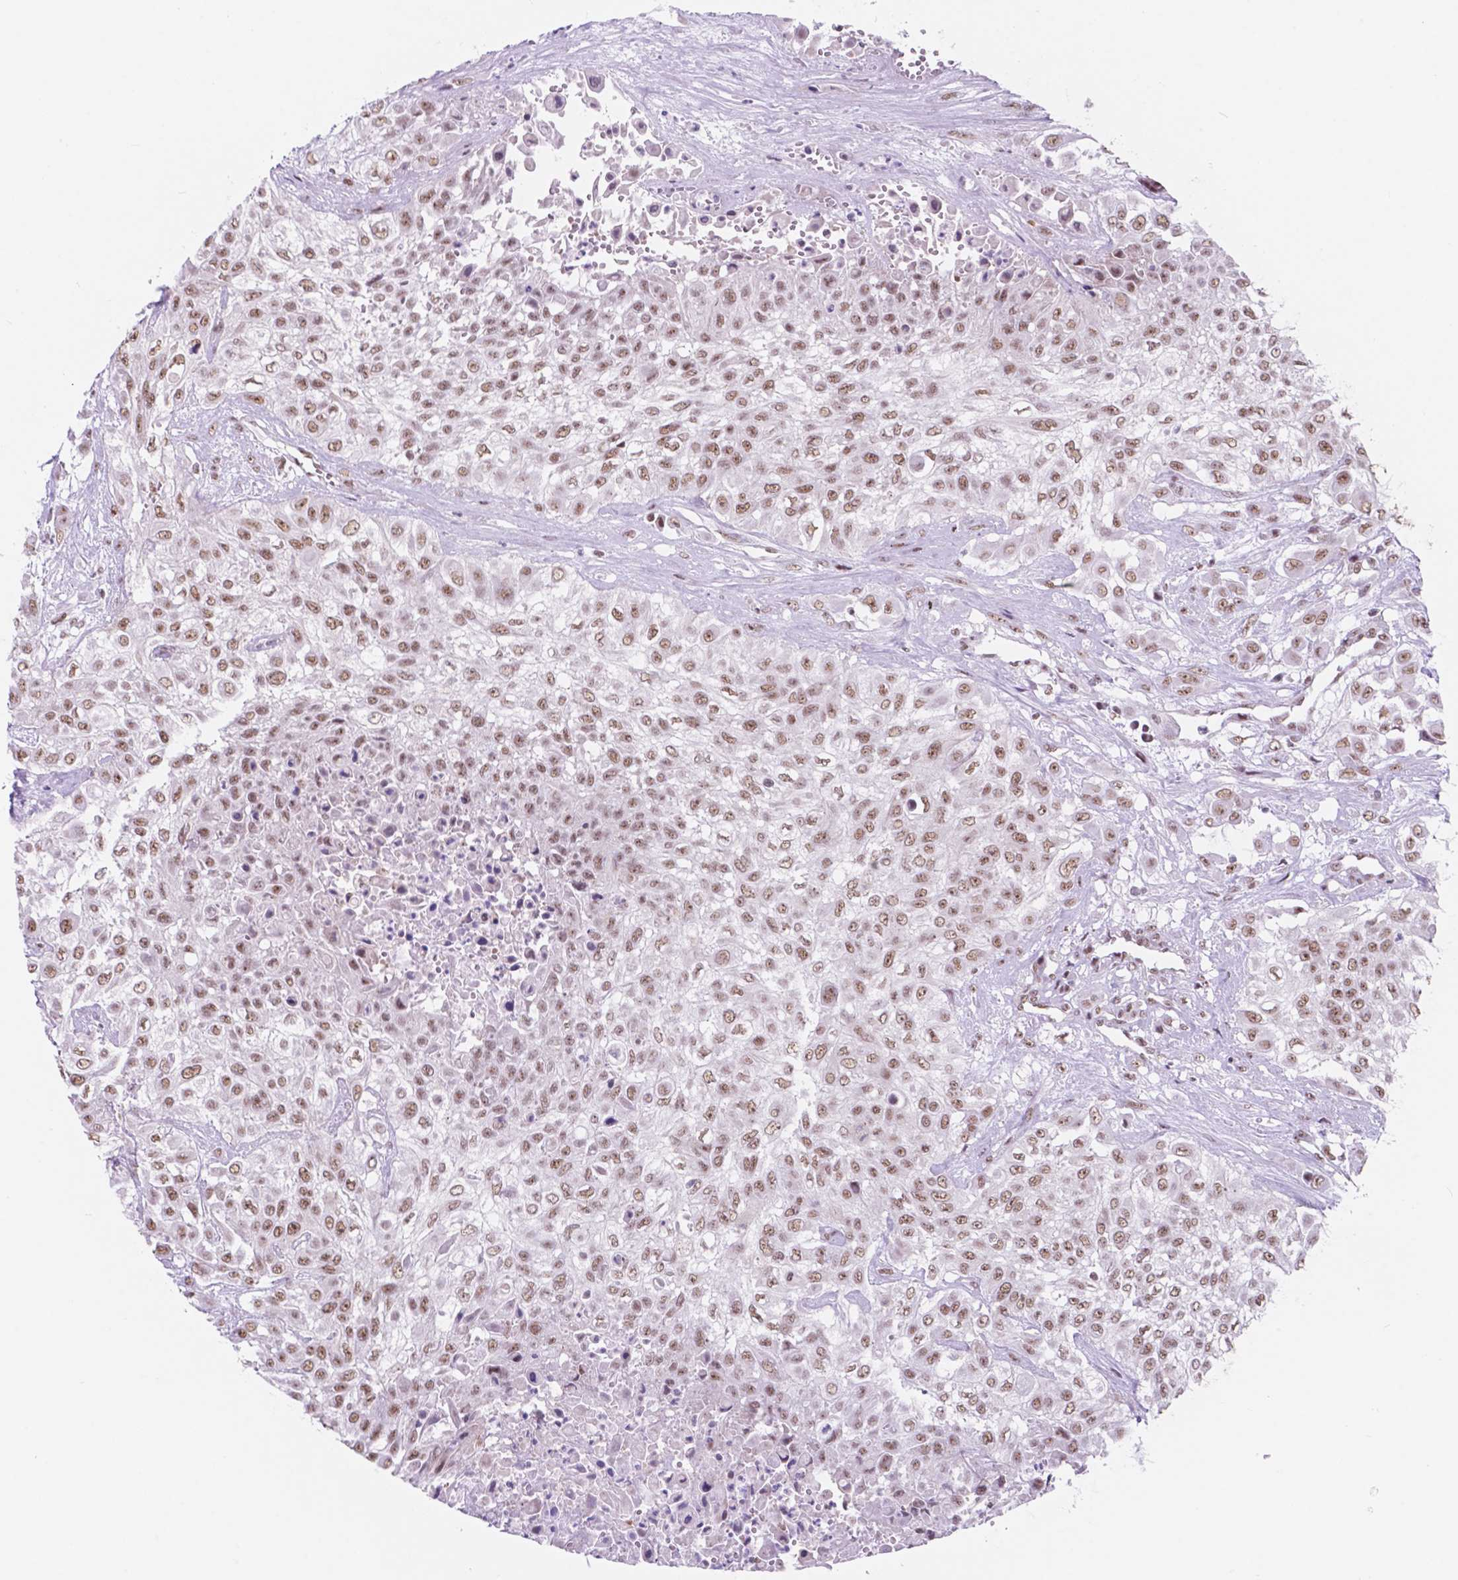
{"staining": {"intensity": "moderate", "quantity": ">75%", "location": "nuclear"}, "tissue": "urothelial cancer", "cell_type": "Tumor cells", "image_type": "cancer", "snomed": [{"axis": "morphology", "description": "Urothelial carcinoma, High grade"}, {"axis": "topography", "description": "Urinary bladder"}], "caption": "Protein staining of urothelial cancer tissue exhibits moderate nuclear staining in about >75% of tumor cells.", "gene": "BCAS2", "patient": {"sex": "male", "age": 57}}